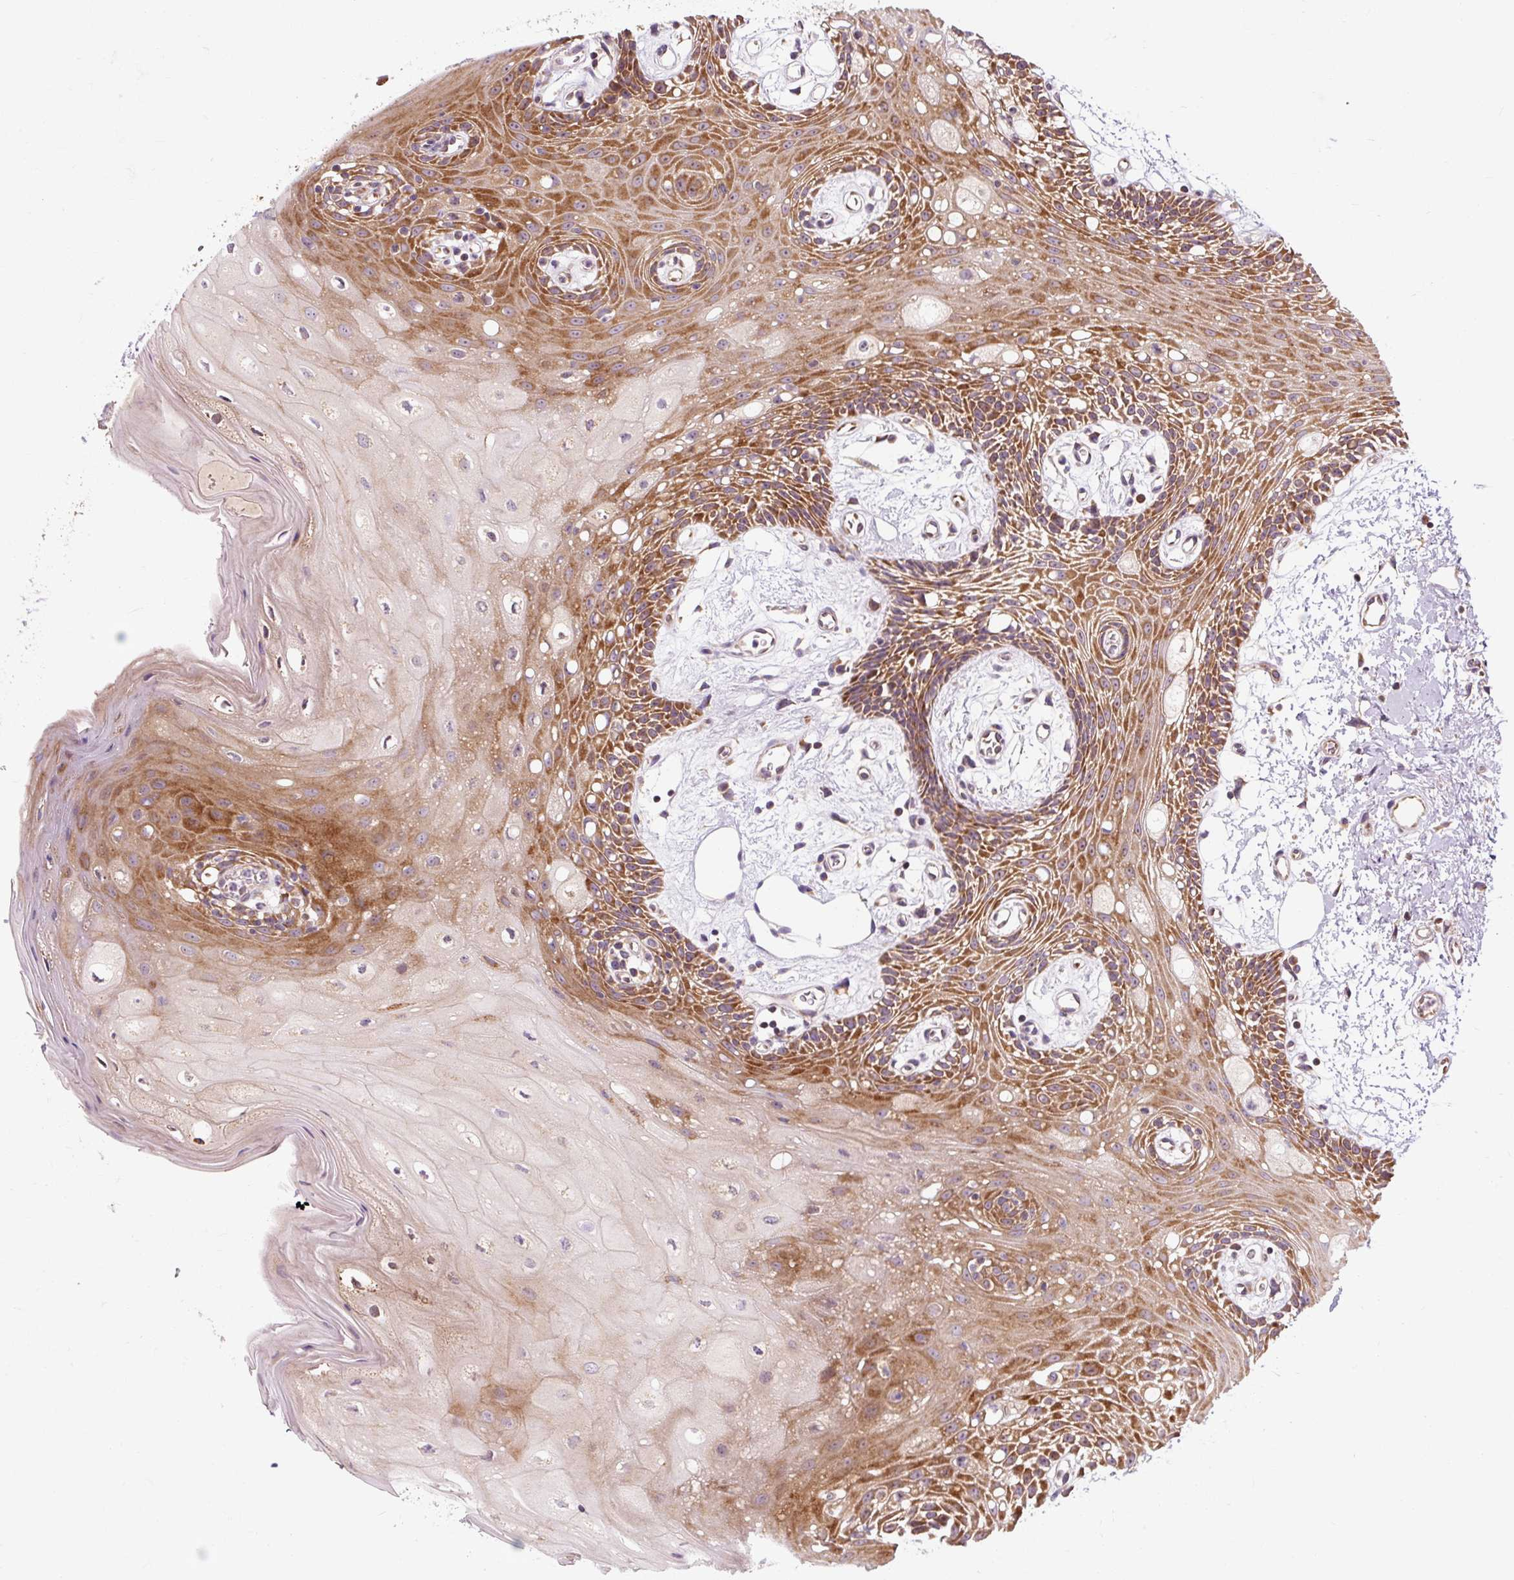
{"staining": {"intensity": "moderate", "quantity": ">75%", "location": "cytoplasmic/membranous"}, "tissue": "oral mucosa", "cell_type": "Squamous epithelial cells", "image_type": "normal", "snomed": [{"axis": "morphology", "description": "Normal tissue, NOS"}, {"axis": "topography", "description": "Oral tissue"}], "caption": "A micrograph showing moderate cytoplasmic/membranous expression in about >75% of squamous epithelial cells in benign oral mucosa, as visualized by brown immunohistochemical staining.", "gene": "PRSS48", "patient": {"sex": "female", "age": 59}}